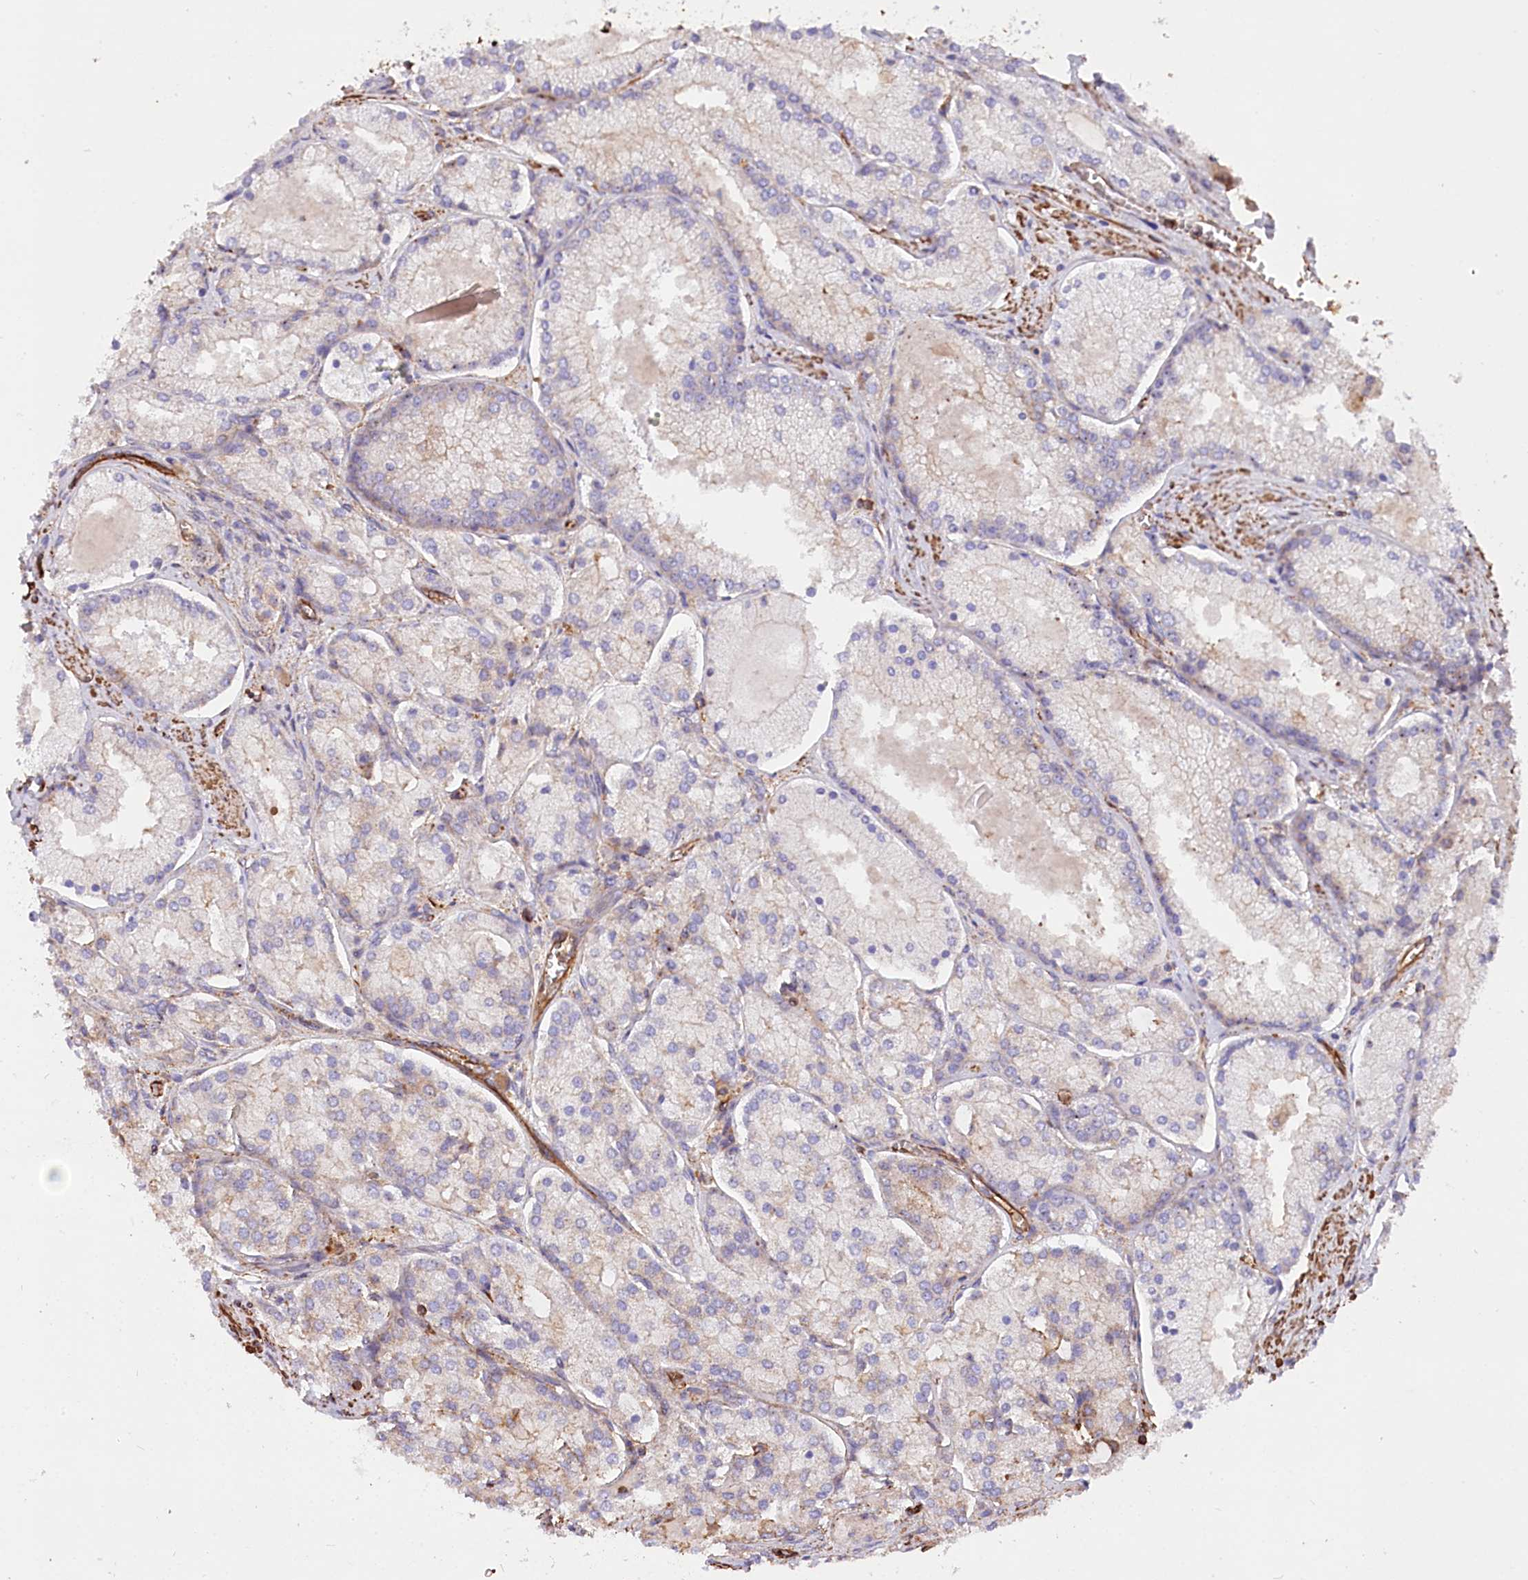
{"staining": {"intensity": "negative", "quantity": "none", "location": "none"}, "tissue": "prostate cancer", "cell_type": "Tumor cells", "image_type": "cancer", "snomed": [{"axis": "morphology", "description": "Adenocarcinoma, Low grade"}, {"axis": "topography", "description": "Prostate"}], "caption": "This micrograph is of prostate cancer stained with IHC to label a protein in brown with the nuclei are counter-stained blue. There is no expression in tumor cells.", "gene": "WDR36", "patient": {"sex": "male", "age": 74}}